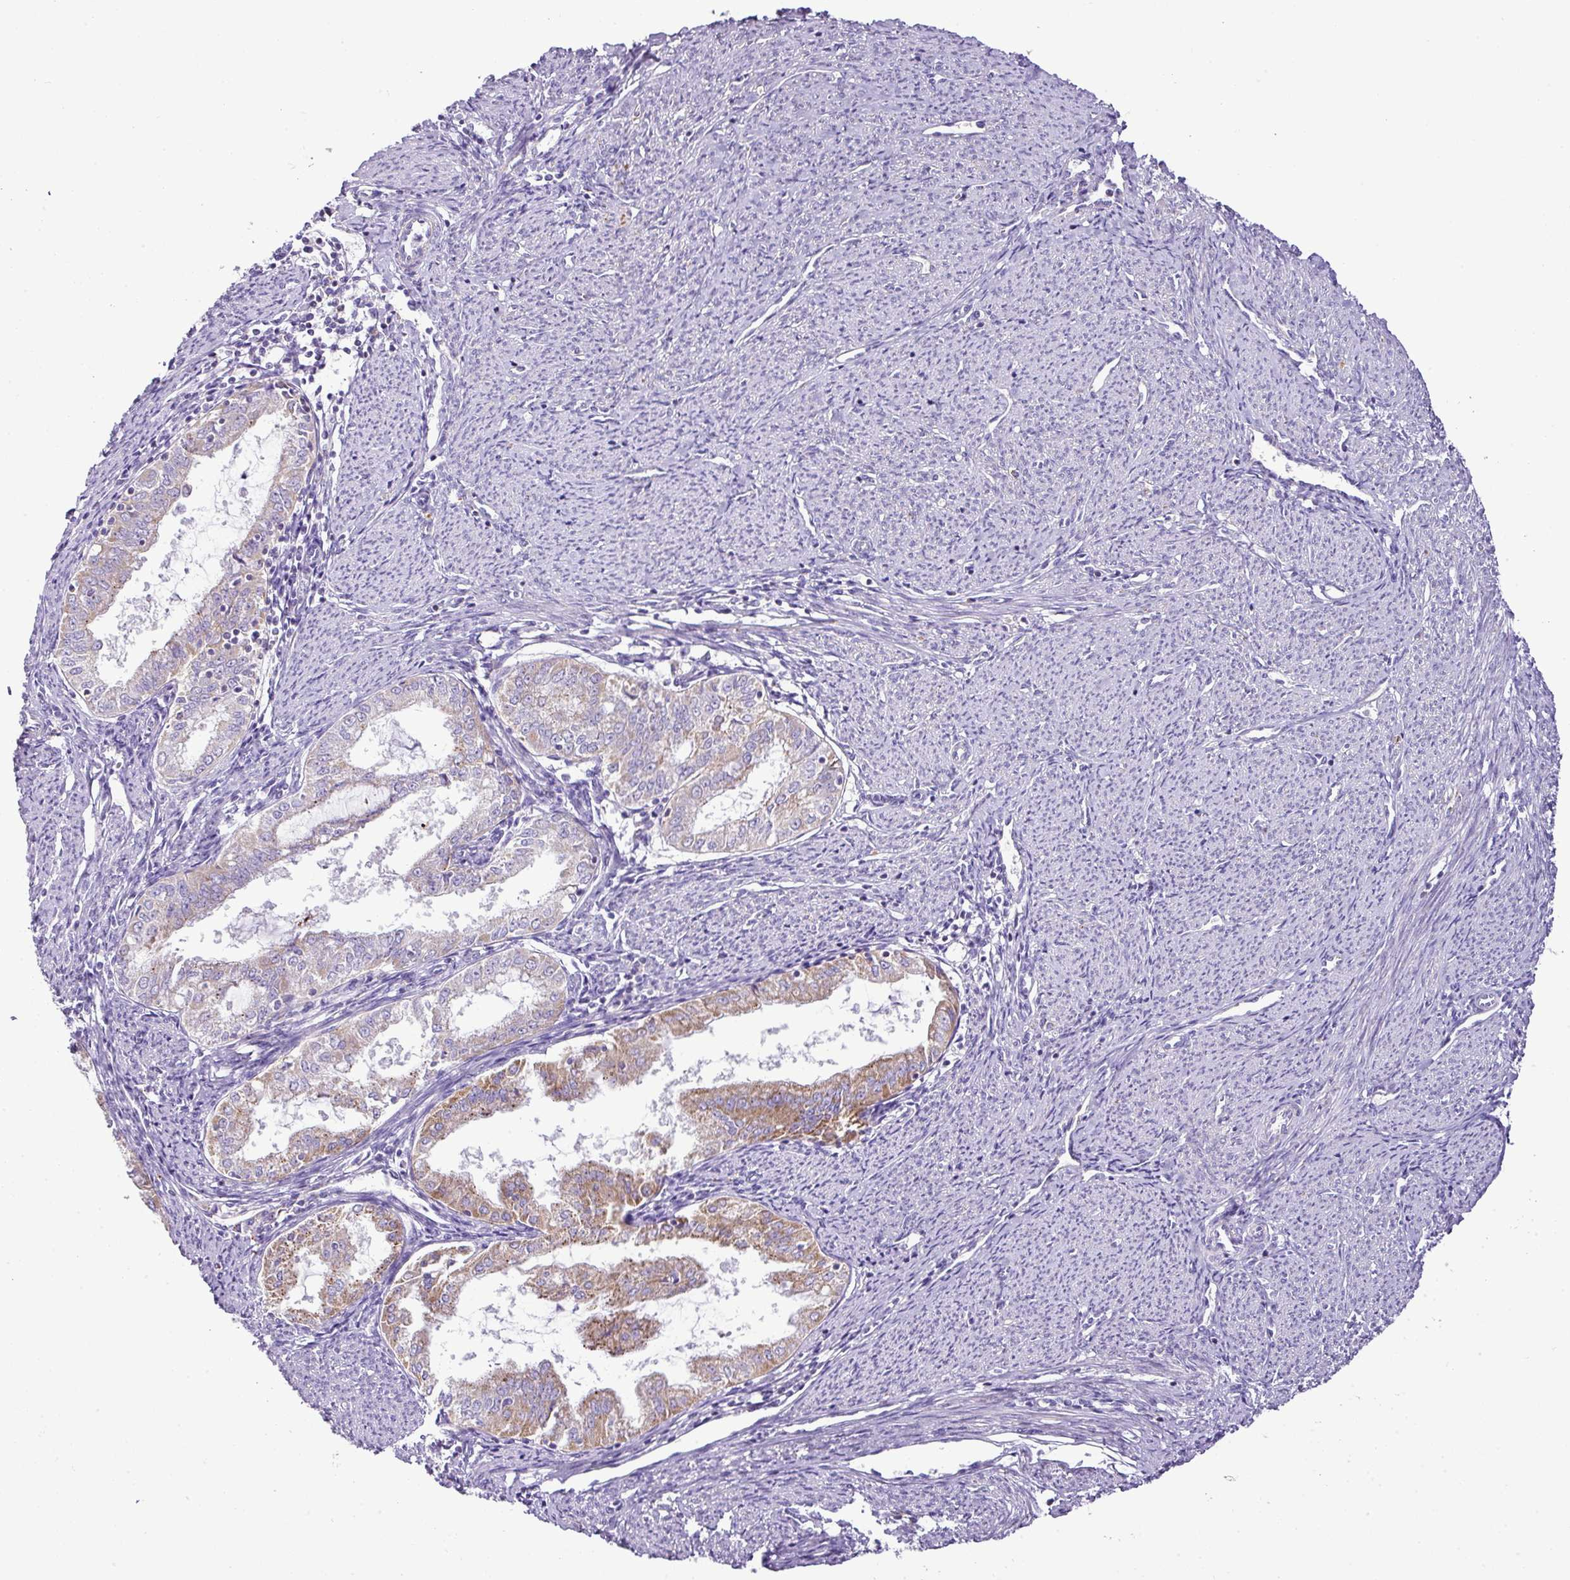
{"staining": {"intensity": "moderate", "quantity": "<25%", "location": "cytoplasmic/membranous"}, "tissue": "endometrial cancer", "cell_type": "Tumor cells", "image_type": "cancer", "snomed": [{"axis": "morphology", "description": "Adenocarcinoma, NOS"}, {"axis": "topography", "description": "Endometrium"}], "caption": "Endometrial cancer (adenocarcinoma) was stained to show a protein in brown. There is low levels of moderate cytoplasmic/membranous staining in approximately <25% of tumor cells. (Brightfield microscopy of DAB IHC at high magnification).", "gene": "PGAP4", "patient": {"sex": "female", "age": 70}}